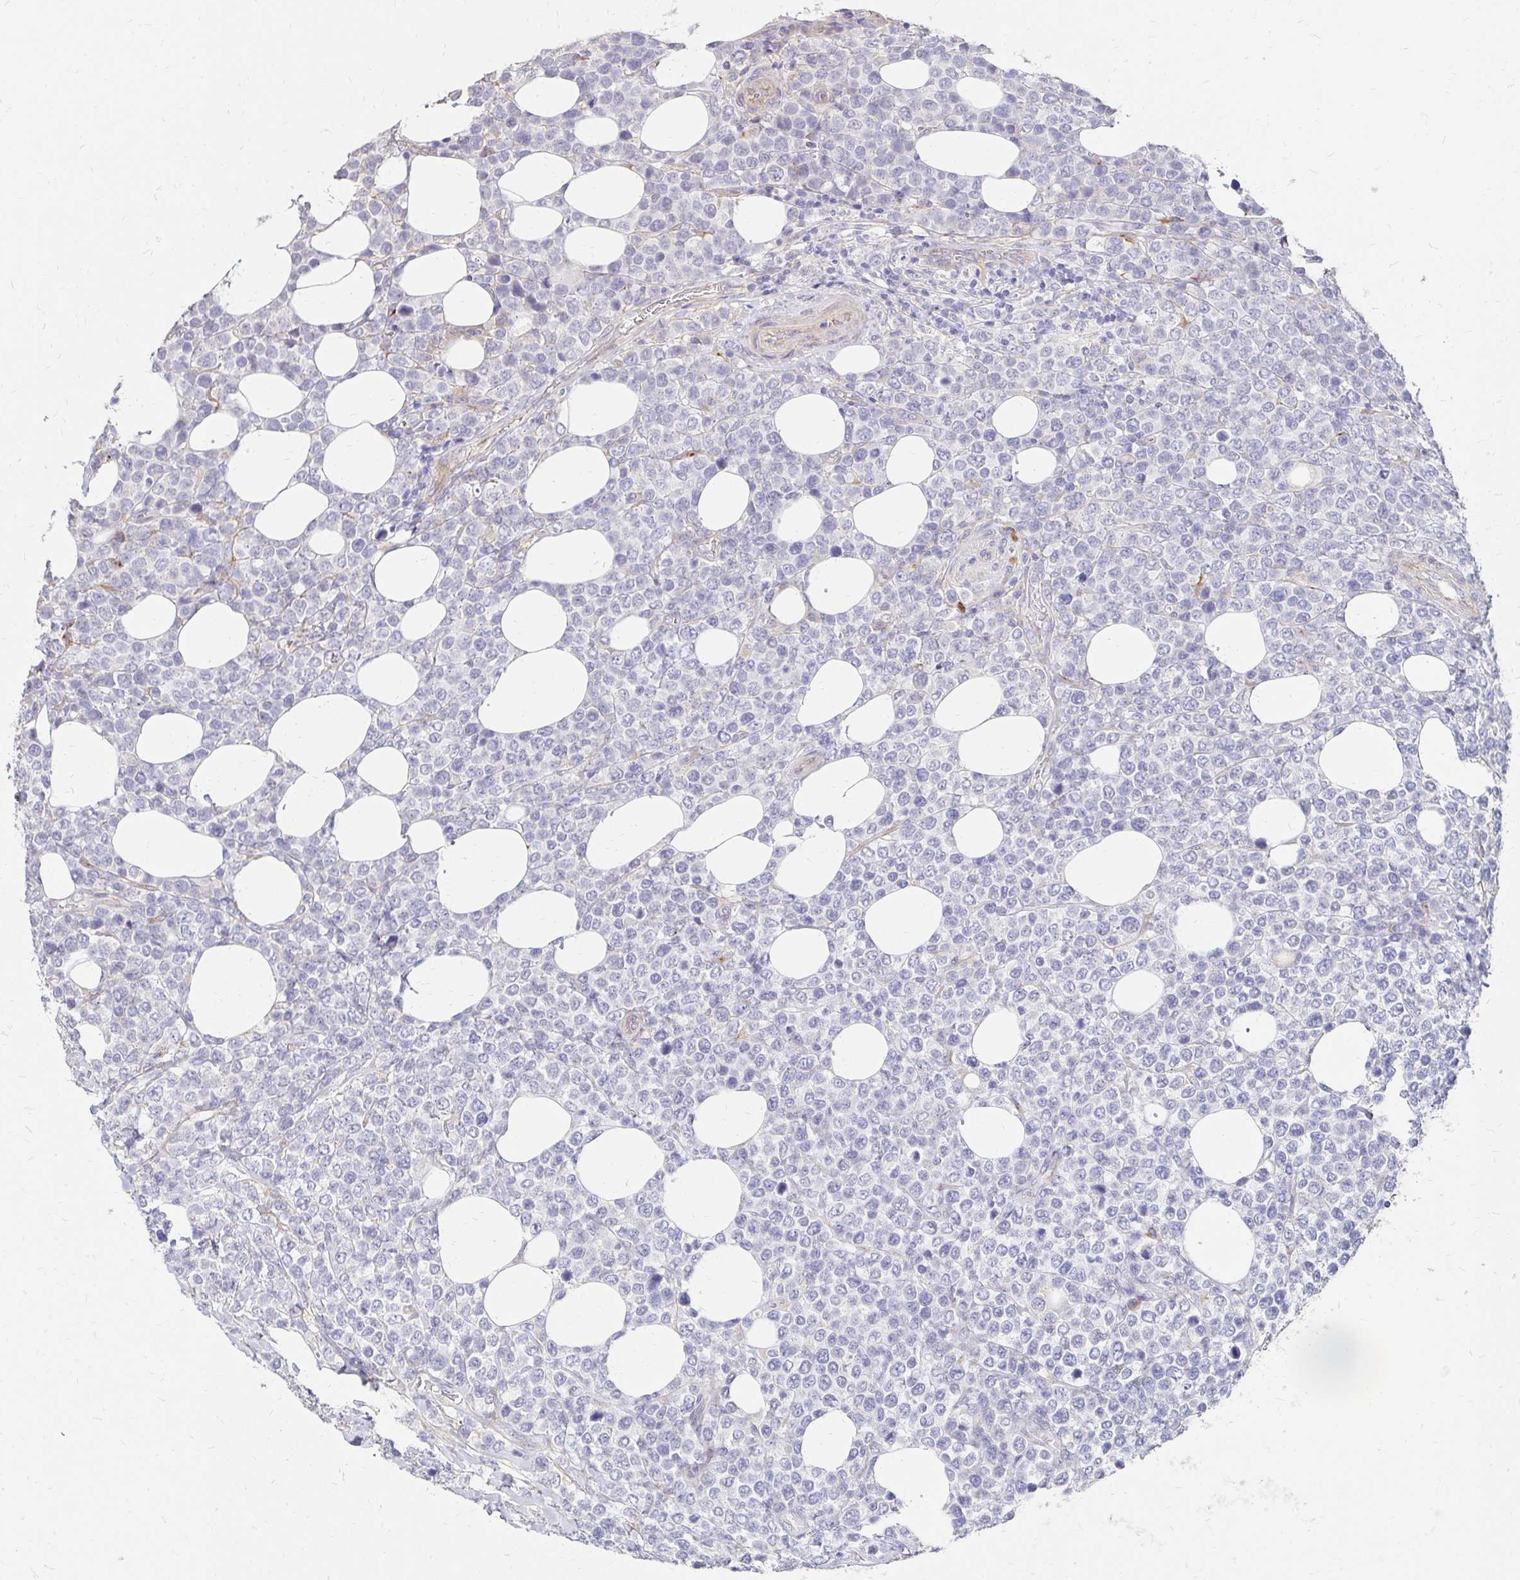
{"staining": {"intensity": "negative", "quantity": "none", "location": "none"}, "tissue": "lymphoma", "cell_type": "Tumor cells", "image_type": "cancer", "snomed": [{"axis": "morphology", "description": "Malignant lymphoma, non-Hodgkin's type, High grade"}, {"axis": "topography", "description": "Soft tissue"}], "caption": "Human high-grade malignant lymphoma, non-Hodgkin's type stained for a protein using IHC reveals no staining in tumor cells.", "gene": "PRIMA1", "patient": {"sex": "female", "age": 56}}